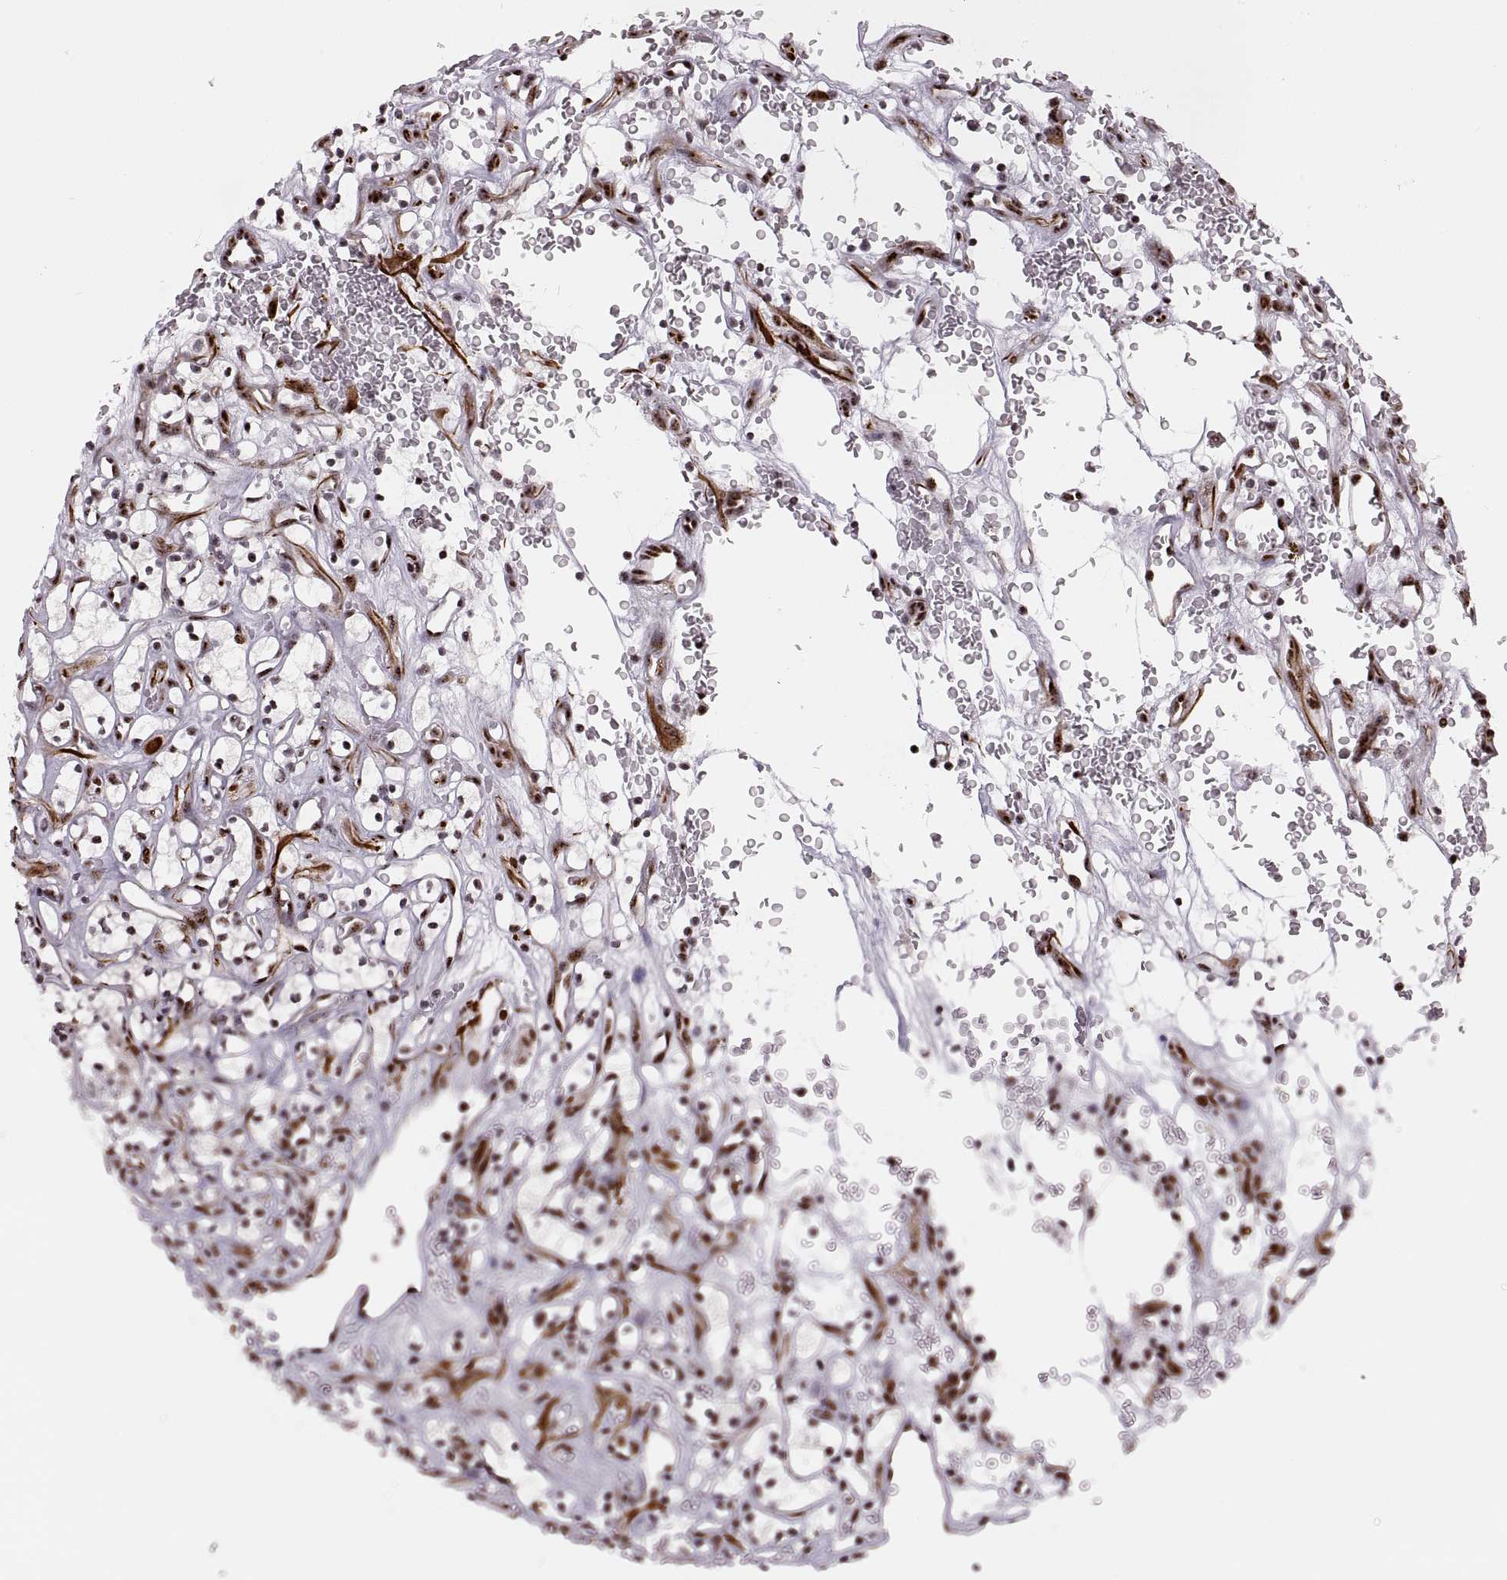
{"staining": {"intensity": "strong", "quantity": "25%-75%", "location": "nuclear"}, "tissue": "renal cancer", "cell_type": "Tumor cells", "image_type": "cancer", "snomed": [{"axis": "morphology", "description": "Adenocarcinoma, NOS"}, {"axis": "topography", "description": "Kidney"}], "caption": "This photomicrograph demonstrates immunohistochemistry (IHC) staining of human renal cancer (adenocarcinoma), with high strong nuclear staining in about 25%-75% of tumor cells.", "gene": "ZCCHC17", "patient": {"sex": "female", "age": 64}}